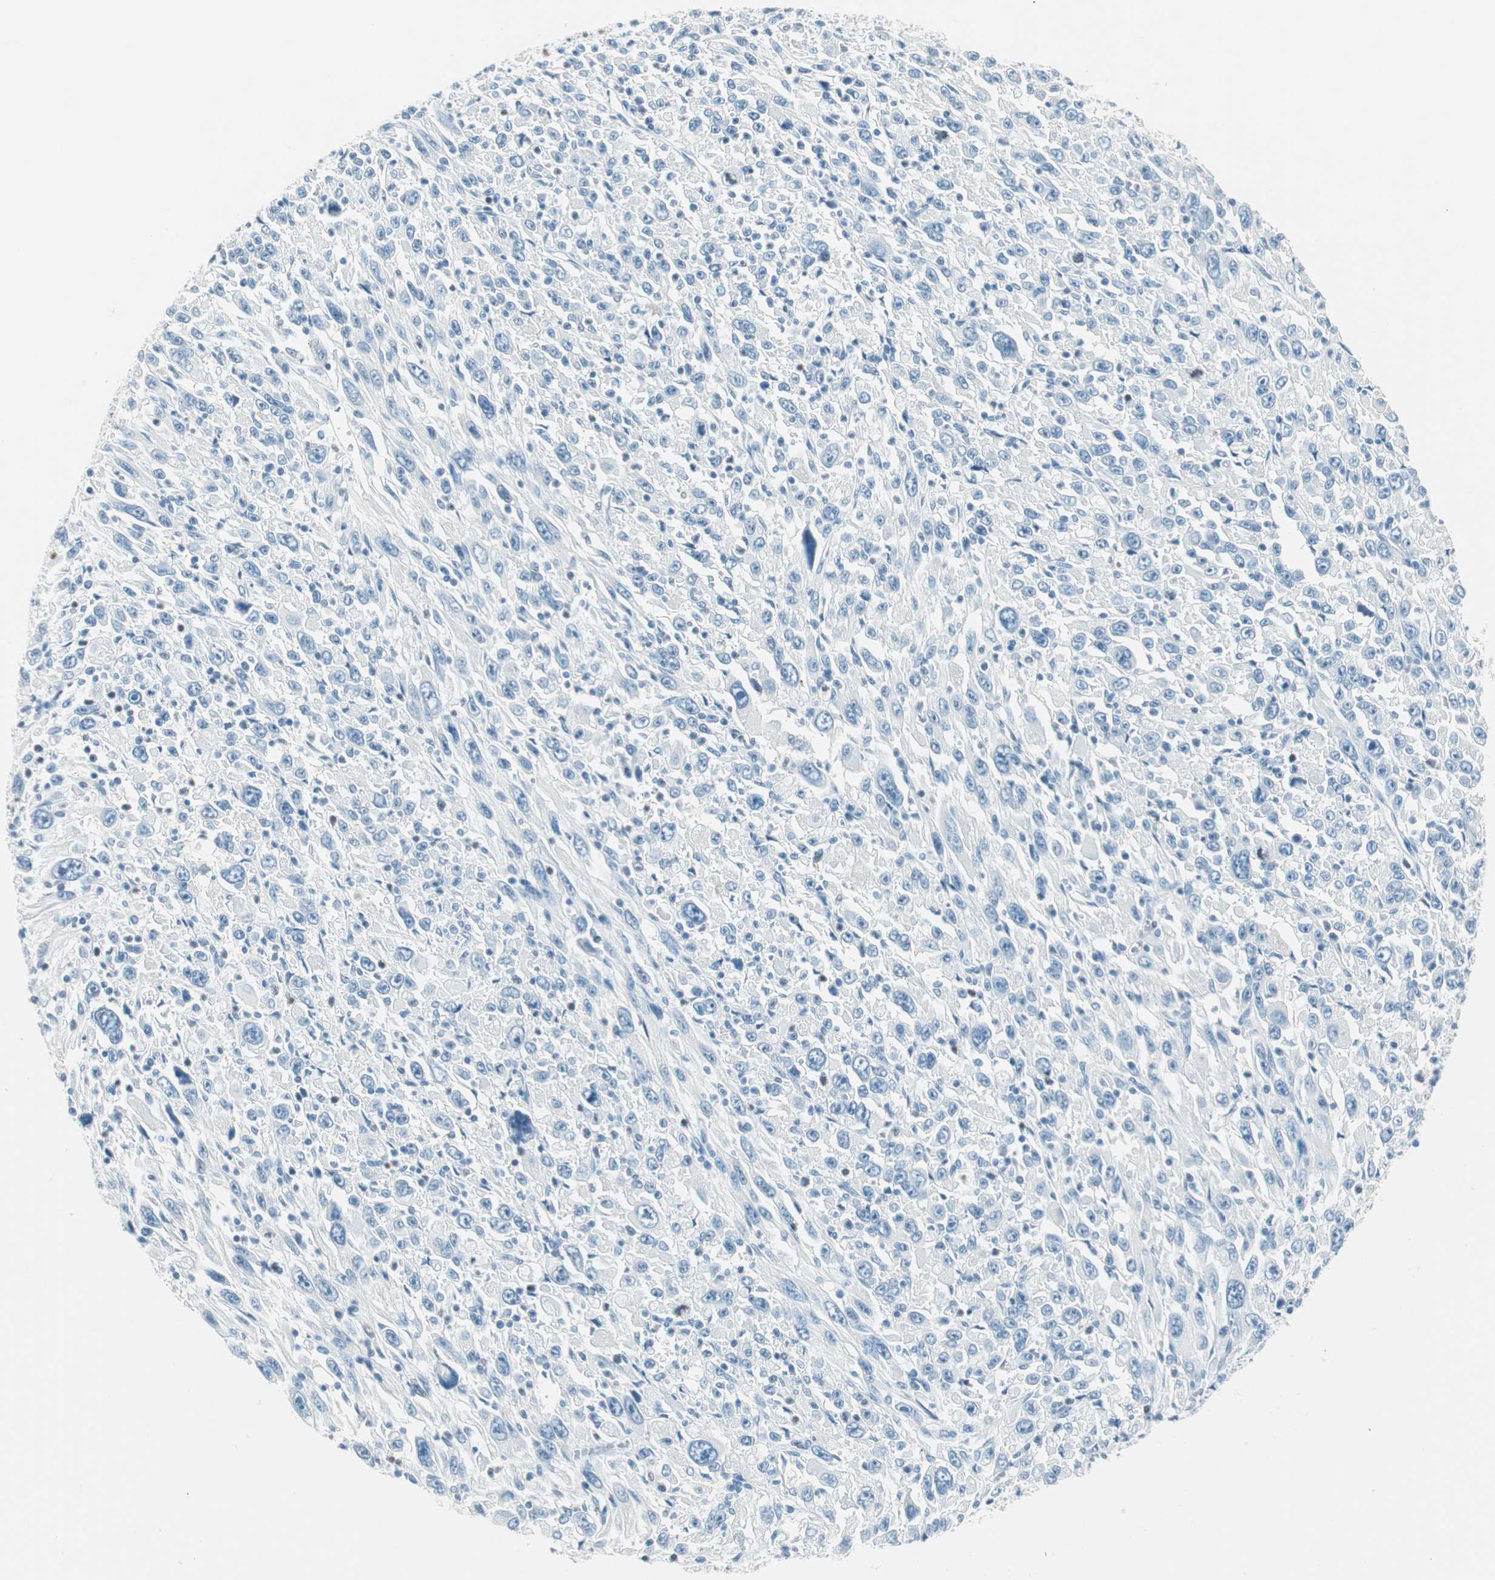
{"staining": {"intensity": "negative", "quantity": "none", "location": "none"}, "tissue": "melanoma", "cell_type": "Tumor cells", "image_type": "cancer", "snomed": [{"axis": "morphology", "description": "Malignant melanoma, Metastatic site"}, {"axis": "topography", "description": "Skin"}], "caption": "Tumor cells show no significant protein staining in malignant melanoma (metastatic site). (DAB immunohistochemistry (IHC), high magnification).", "gene": "GNAO1", "patient": {"sex": "female", "age": 56}}